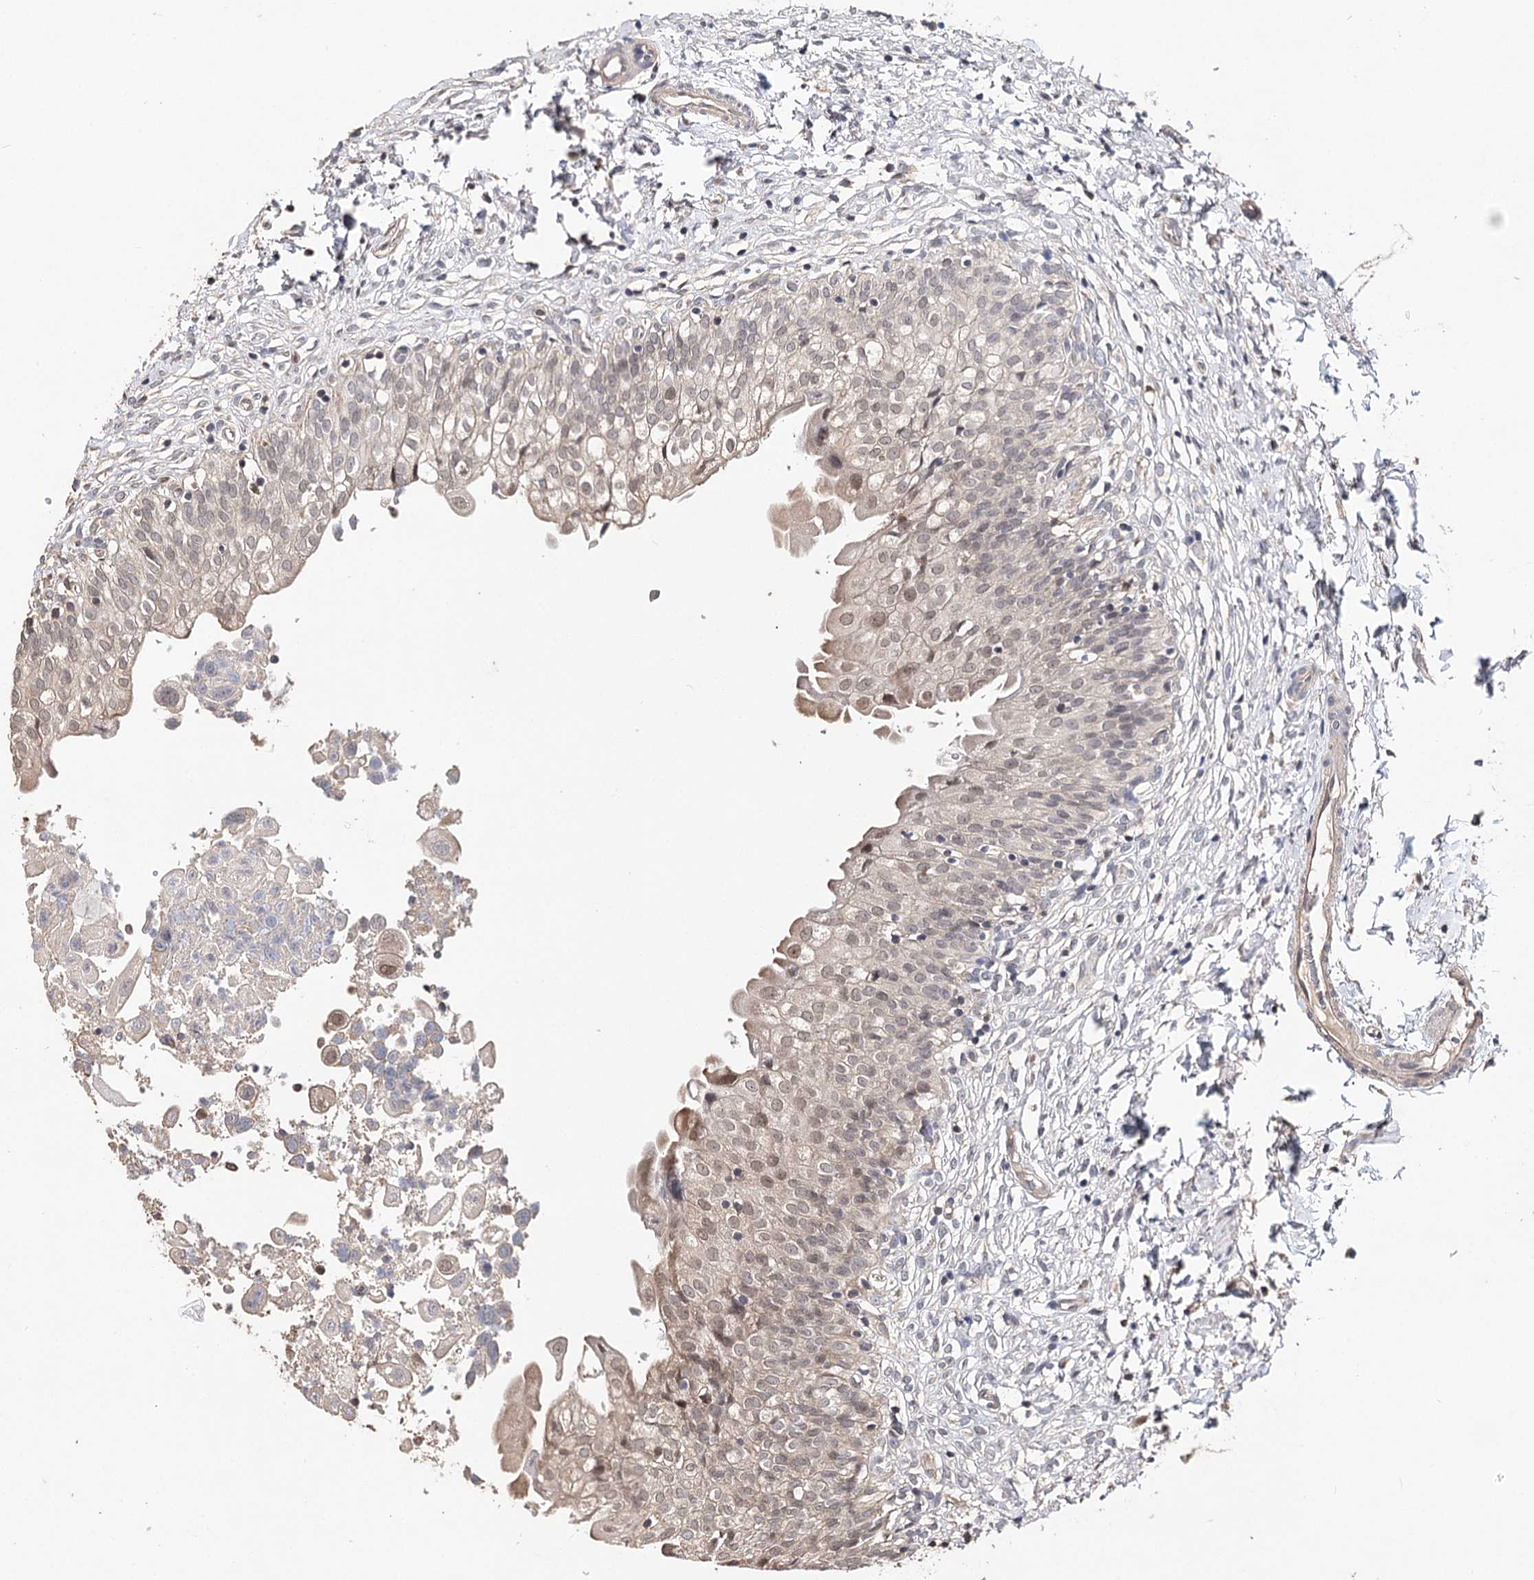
{"staining": {"intensity": "weak", "quantity": "25%-75%", "location": "cytoplasmic/membranous,nuclear"}, "tissue": "urinary bladder", "cell_type": "Urothelial cells", "image_type": "normal", "snomed": [{"axis": "morphology", "description": "Normal tissue, NOS"}, {"axis": "topography", "description": "Urinary bladder"}], "caption": "Immunohistochemical staining of benign human urinary bladder demonstrates low levels of weak cytoplasmic/membranous,nuclear staining in about 25%-75% of urothelial cells. (DAB (3,3'-diaminobenzidine) = brown stain, brightfield microscopy at high magnification).", "gene": "NOPCHAP1", "patient": {"sex": "male", "age": 55}}